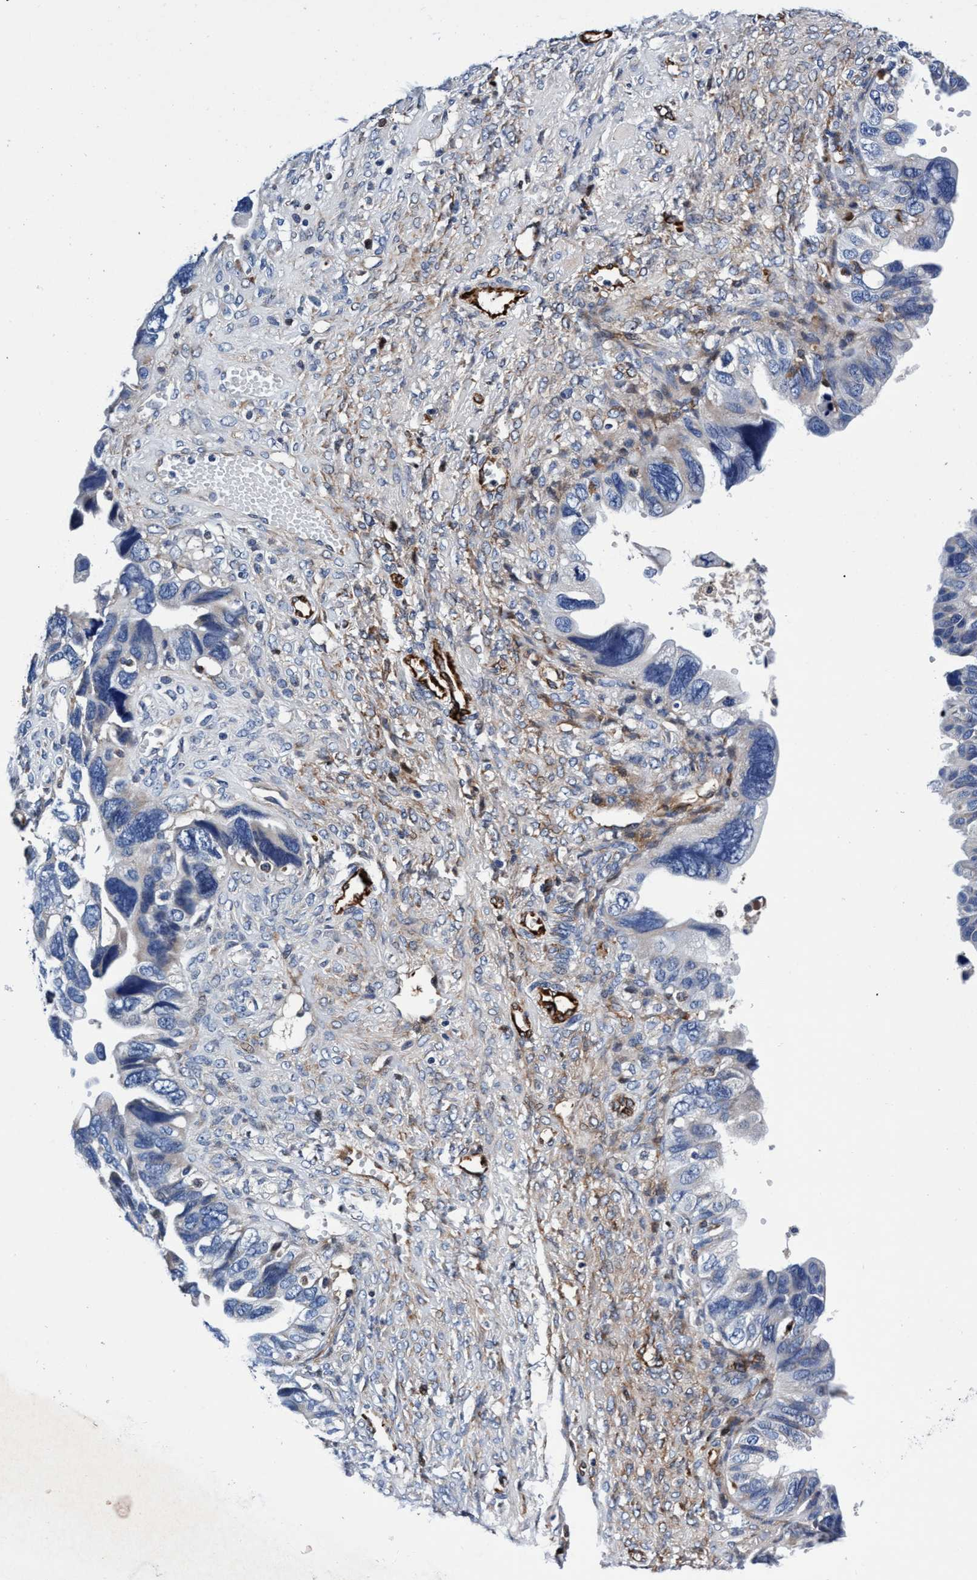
{"staining": {"intensity": "negative", "quantity": "none", "location": "none"}, "tissue": "ovarian cancer", "cell_type": "Tumor cells", "image_type": "cancer", "snomed": [{"axis": "morphology", "description": "Cystadenocarcinoma, serous, NOS"}, {"axis": "topography", "description": "Ovary"}], "caption": "Tumor cells are negative for protein expression in human serous cystadenocarcinoma (ovarian). (DAB (3,3'-diaminobenzidine) IHC, high magnification).", "gene": "UBALD2", "patient": {"sex": "female", "age": 79}}